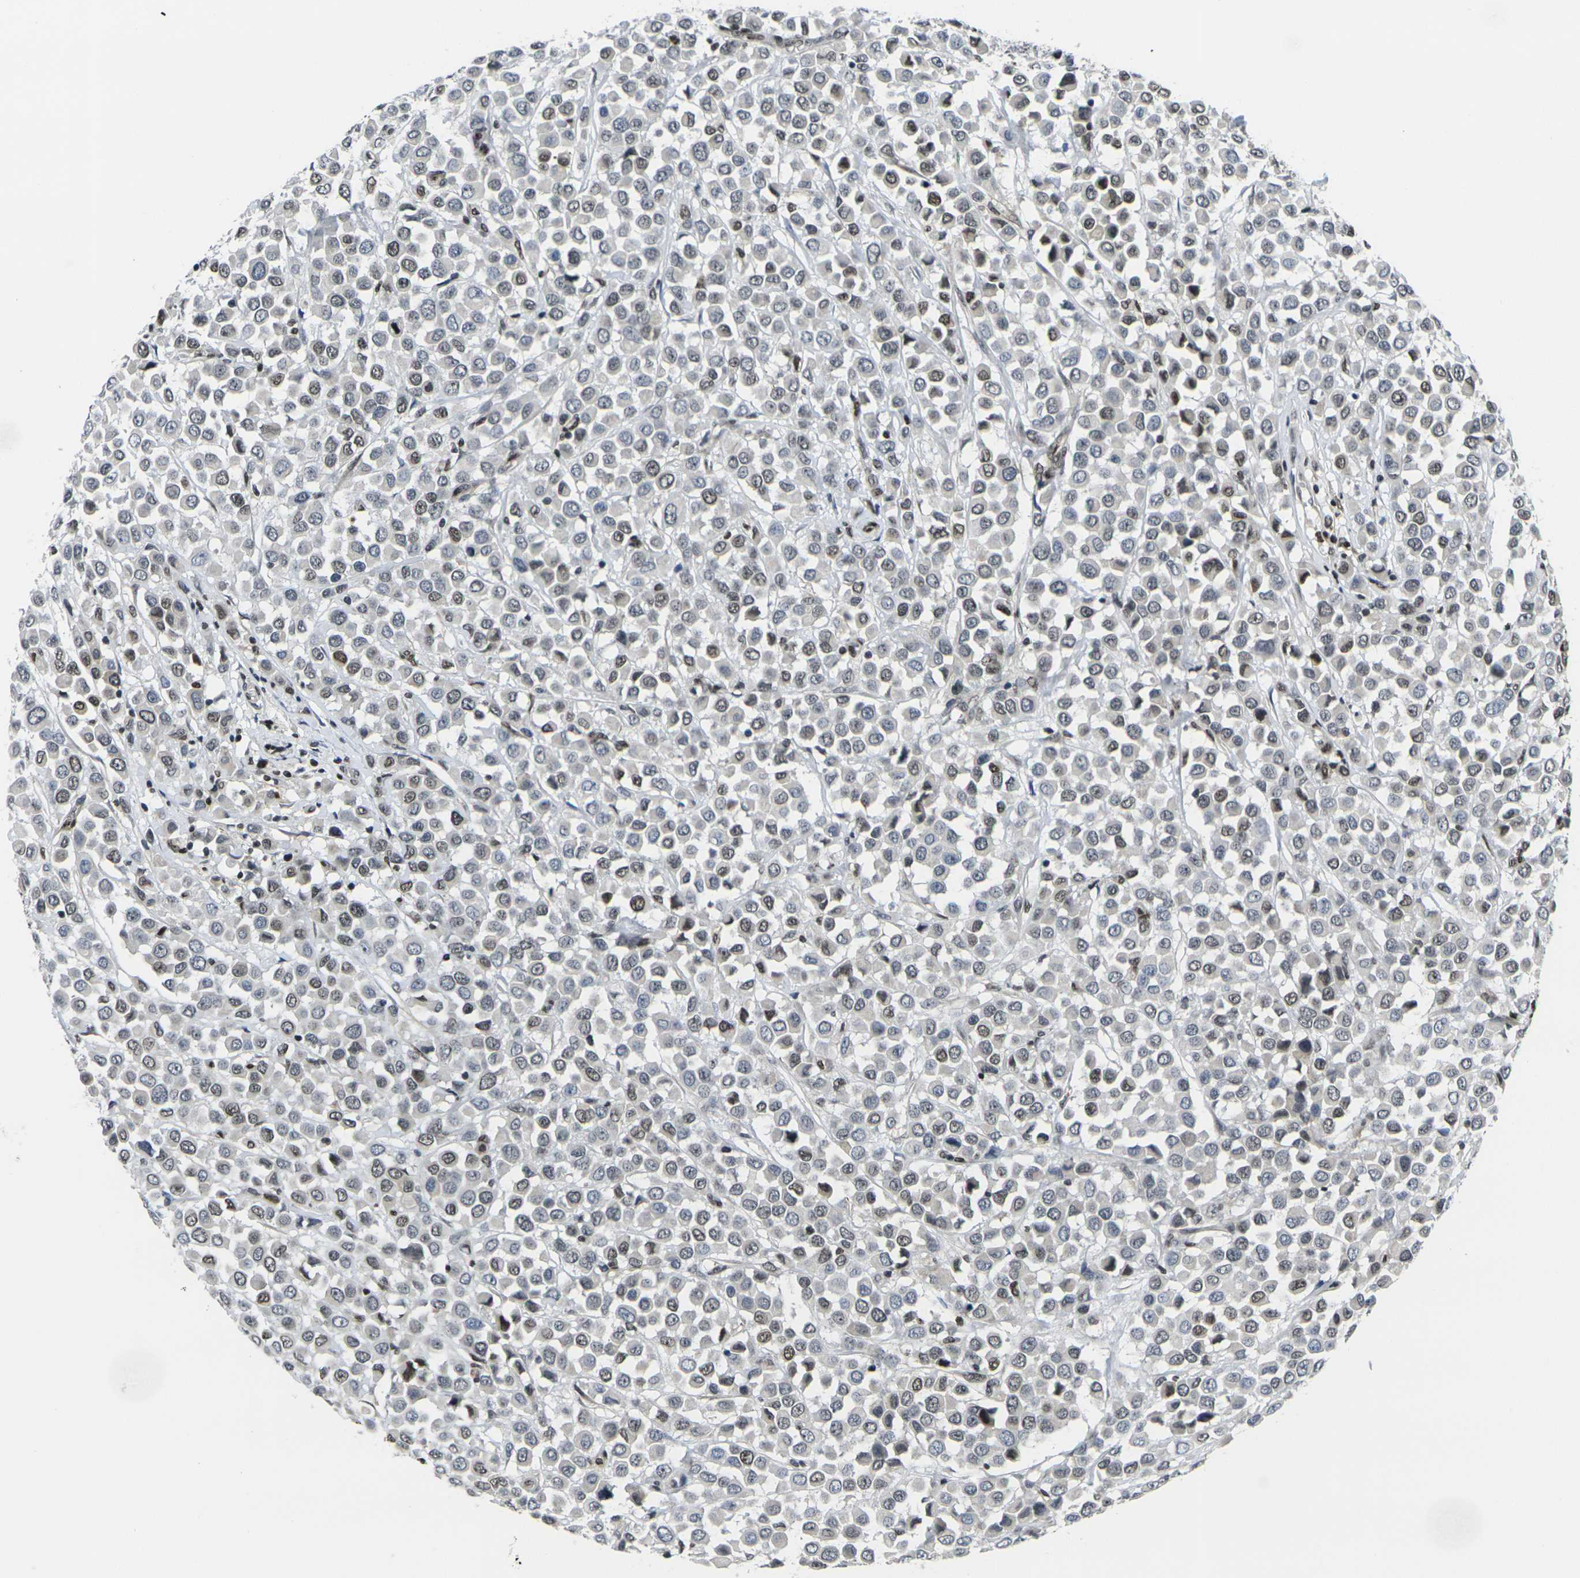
{"staining": {"intensity": "moderate", "quantity": "25%-75%", "location": "cytoplasmic/membranous,nuclear"}, "tissue": "breast cancer", "cell_type": "Tumor cells", "image_type": "cancer", "snomed": [{"axis": "morphology", "description": "Duct carcinoma"}, {"axis": "topography", "description": "Breast"}], "caption": "Protein expression analysis of breast intraductal carcinoma demonstrates moderate cytoplasmic/membranous and nuclear staining in approximately 25%-75% of tumor cells. The protein is shown in brown color, while the nuclei are stained blue.", "gene": "H1-10", "patient": {"sex": "female", "age": 61}}